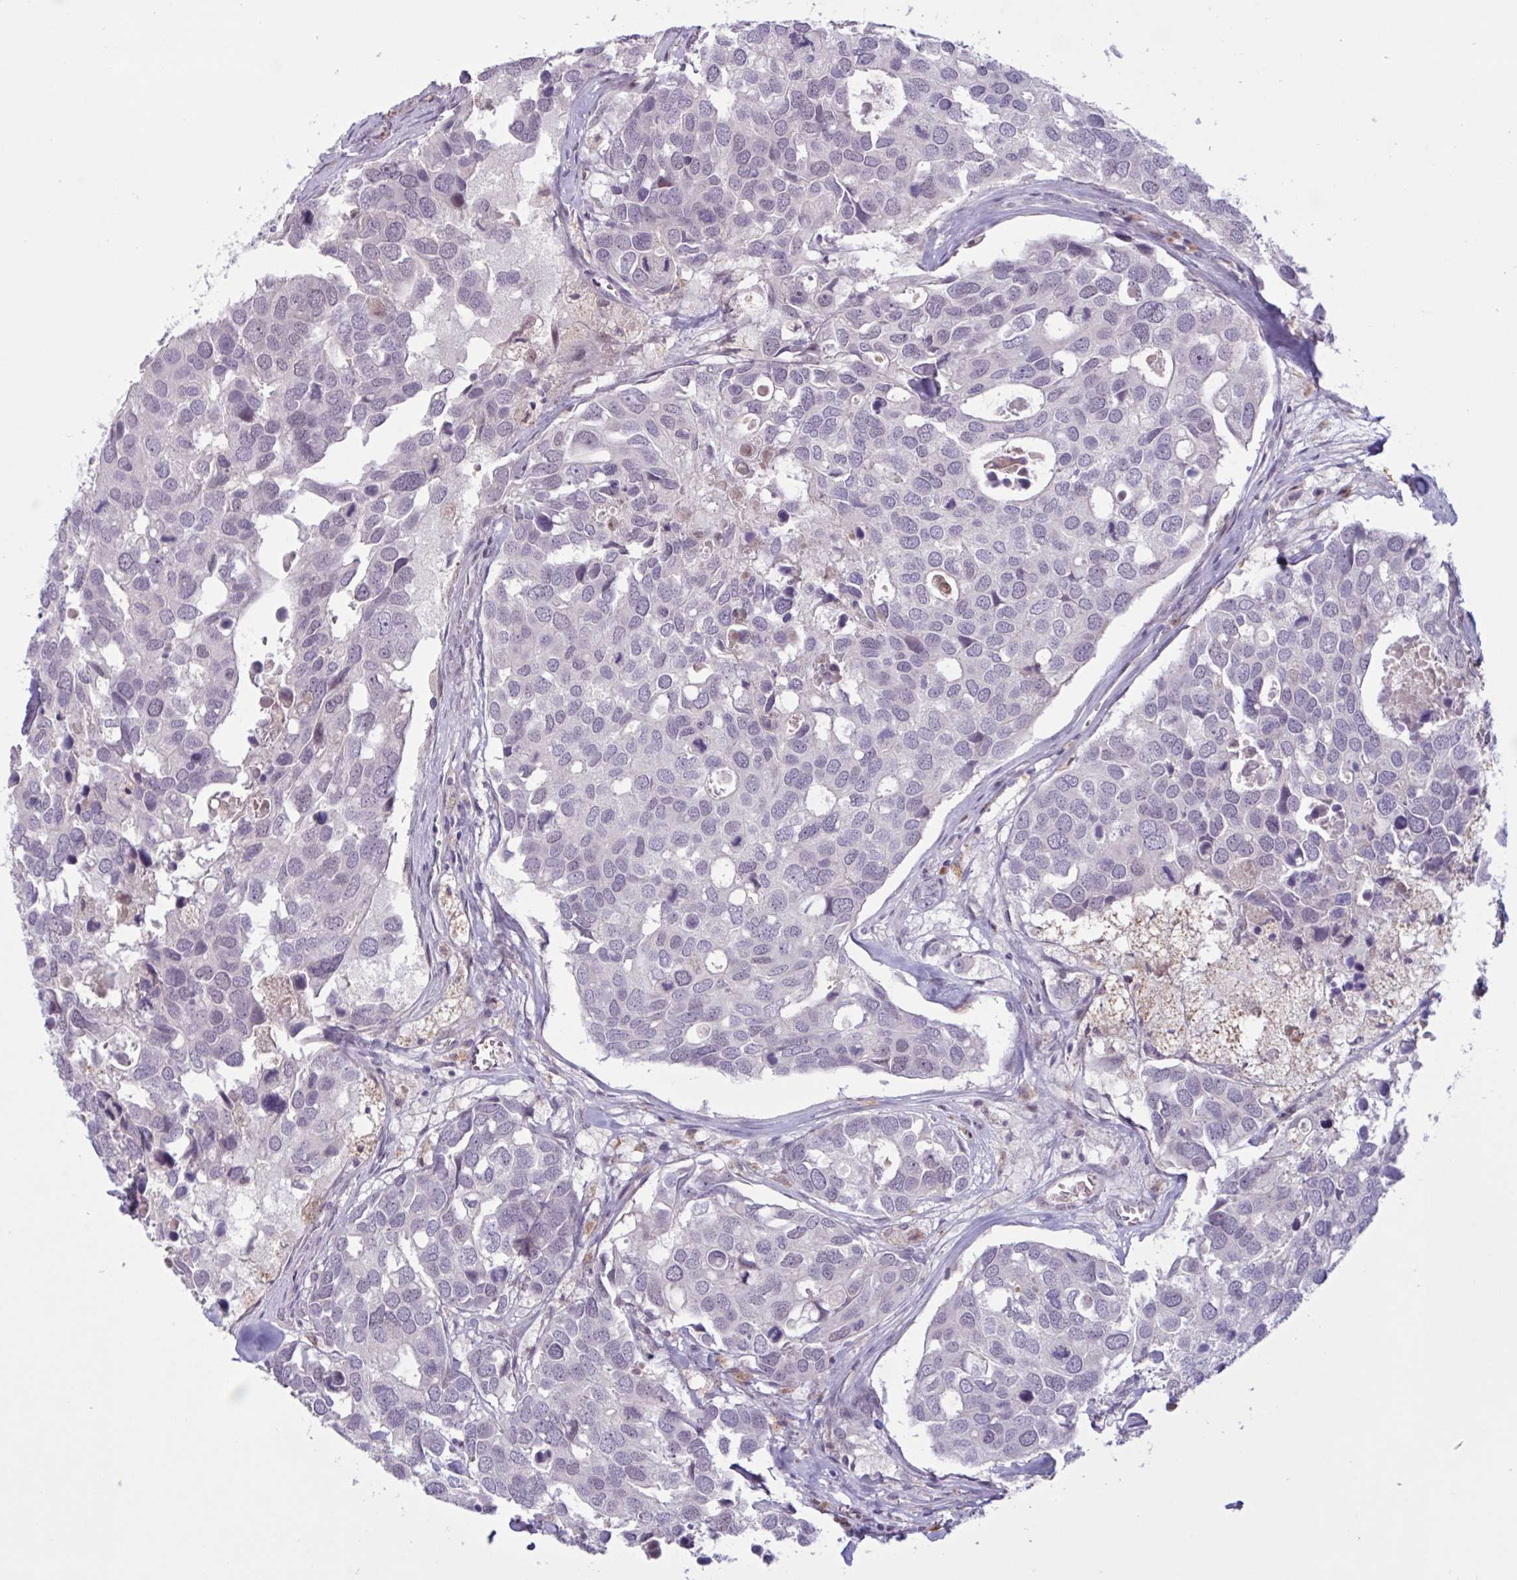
{"staining": {"intensity": "negative", "quantity": "none", "location": "none"}, "tissue": "breast cancer", "cell_type": "Tumor cells", "image_type": "cancer", "snomed": [{"axis": "morphology", "description": "Duct carcinoma"}, {"axis": "topography", "description": "Breast"}], "caption": "Human infiltrating ductal carcinoma (breast) stained for a protein using immunohistochemistry (IHC) demonstrates no positivity in tumor cells.", "gene": "RFPL4B", "patient": {"sex": "female", "age": 83}}